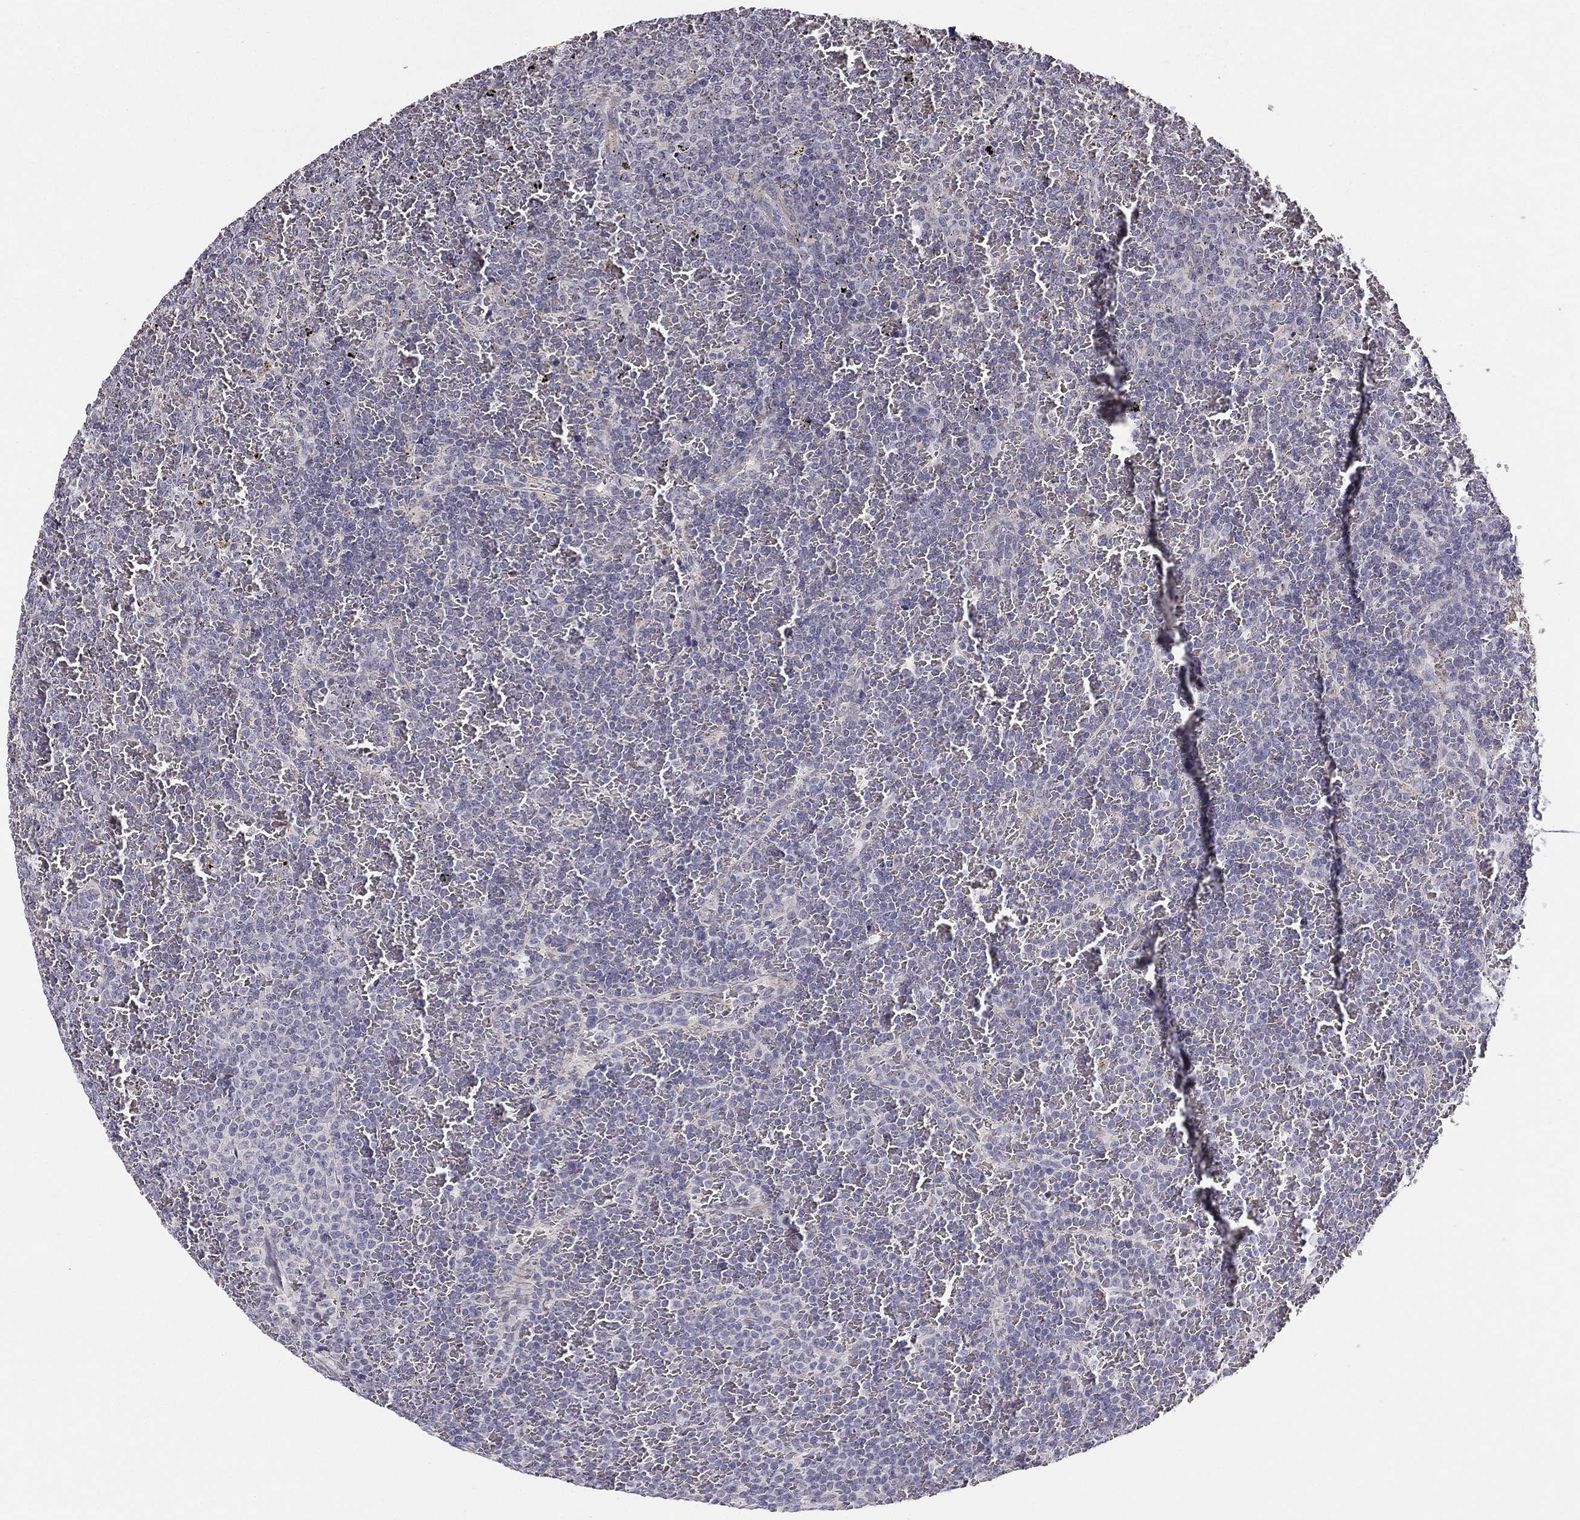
{"staining": {"intensity": "negative", "quantity": "none", "location": "none"}, "tissue": "lymphoma", "cell_type": "Tumor cells", "image_type": "cancer", "snomed": [{"axis": "morphology", "description": "Malignant lymphoma, non-Hodgkin's type, Low grade"}, {"axis": "topography", "description": "Spleen"}], "caption": "Lymphoma stained for a protein using immunohistochemistry (IHC) shows no positivity tumor cells.", "gene": "CNR1", "patient": {"sex": "female", "age": 77}}